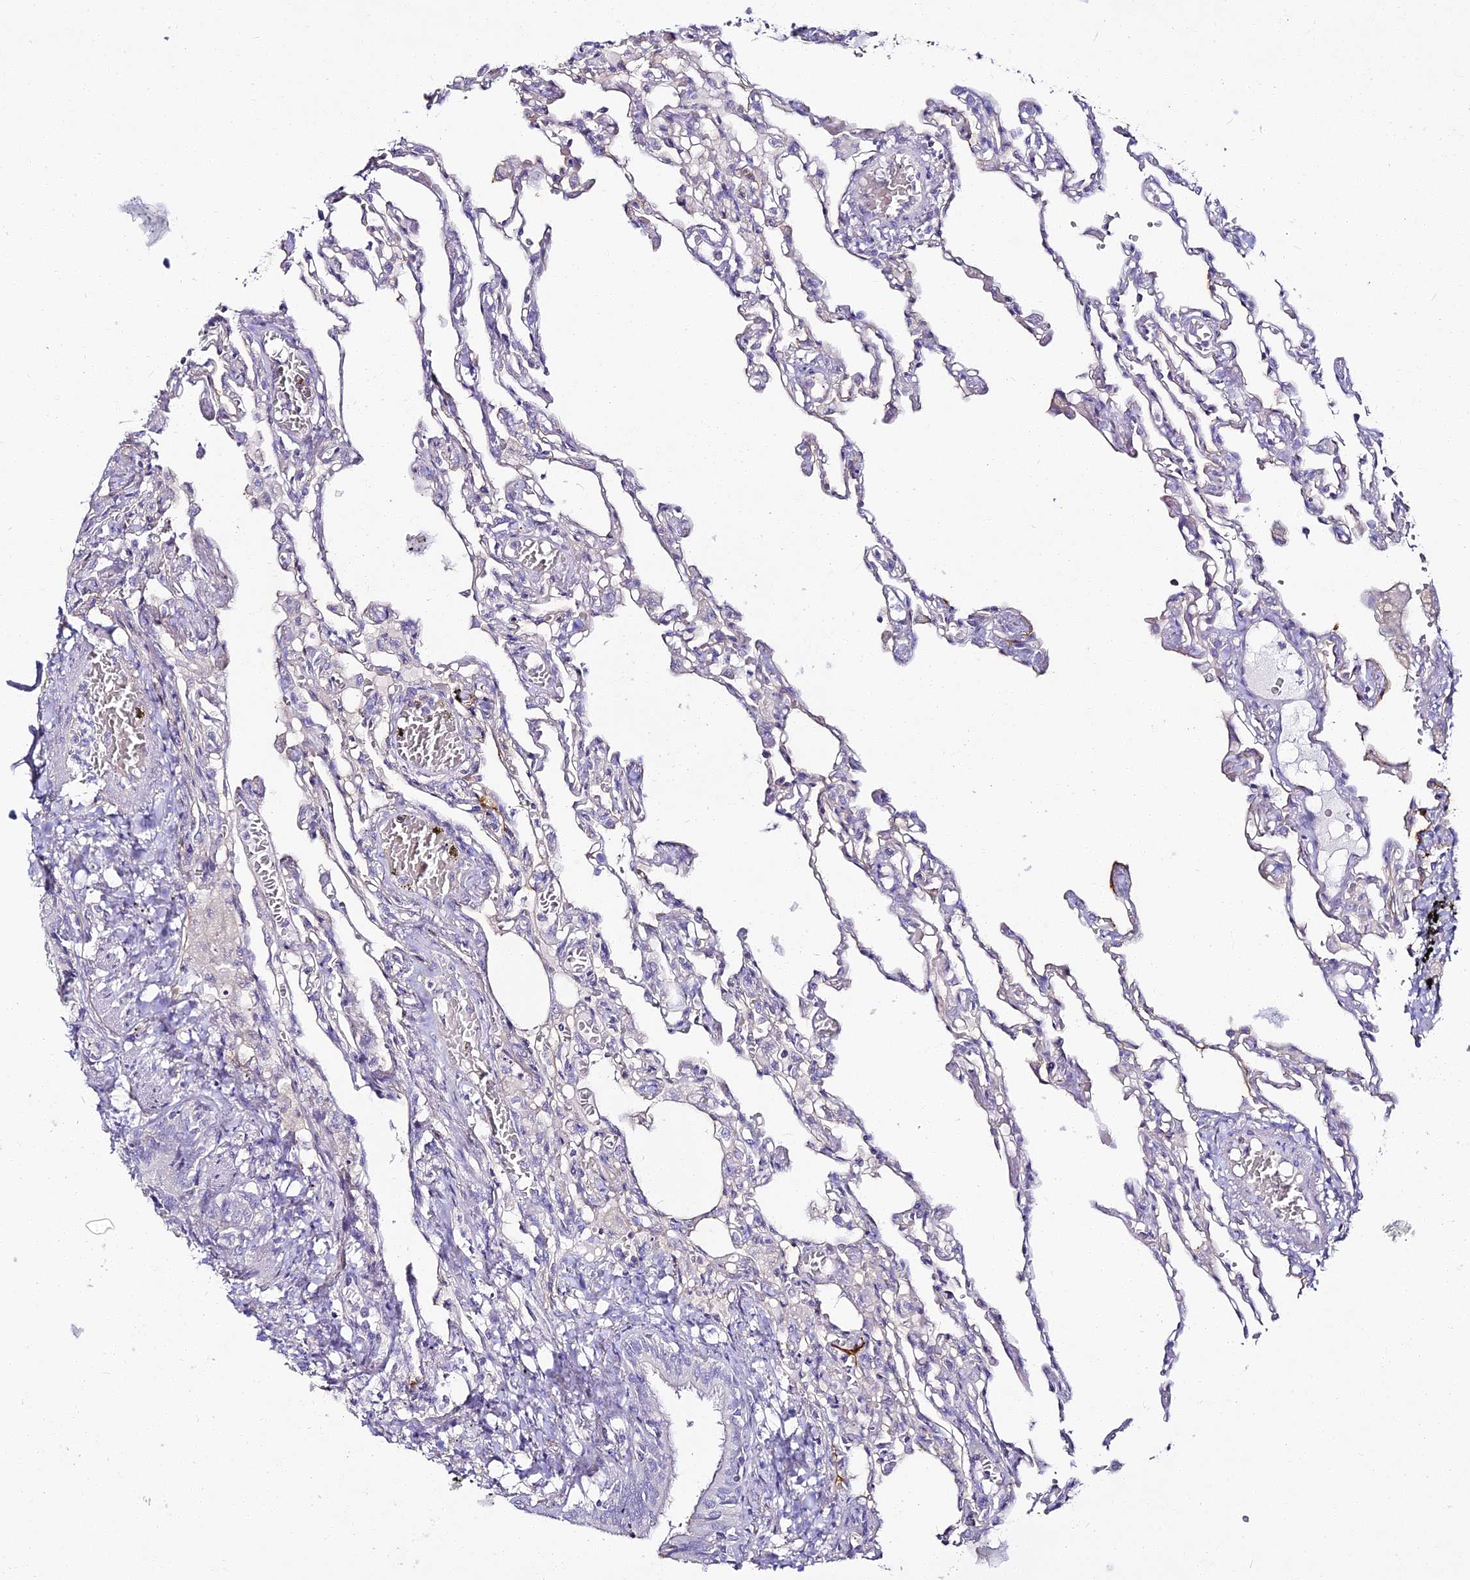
{"staining": {"intensity": "negative", "quantity": "none", "location": "none"}, "tissue": "lung", "cell_type": "Alveolar cells", "image_type": "normal", "snomed": [{"axis": "morphology", "description": "Normal tissue, NOS"}, {"axis": "topography", "description": "Bronchus"}, {"axis": "topography", "description": "Lung"}], "caption": "Photomicrograph shows no significant protein positivity in alveolar cells of normal lung. (Immunohistochemistry (ihc), brightfield microscopy, high magnification).", "gene": "ALPG", "patient": {"sex": "female", "age": 49}}